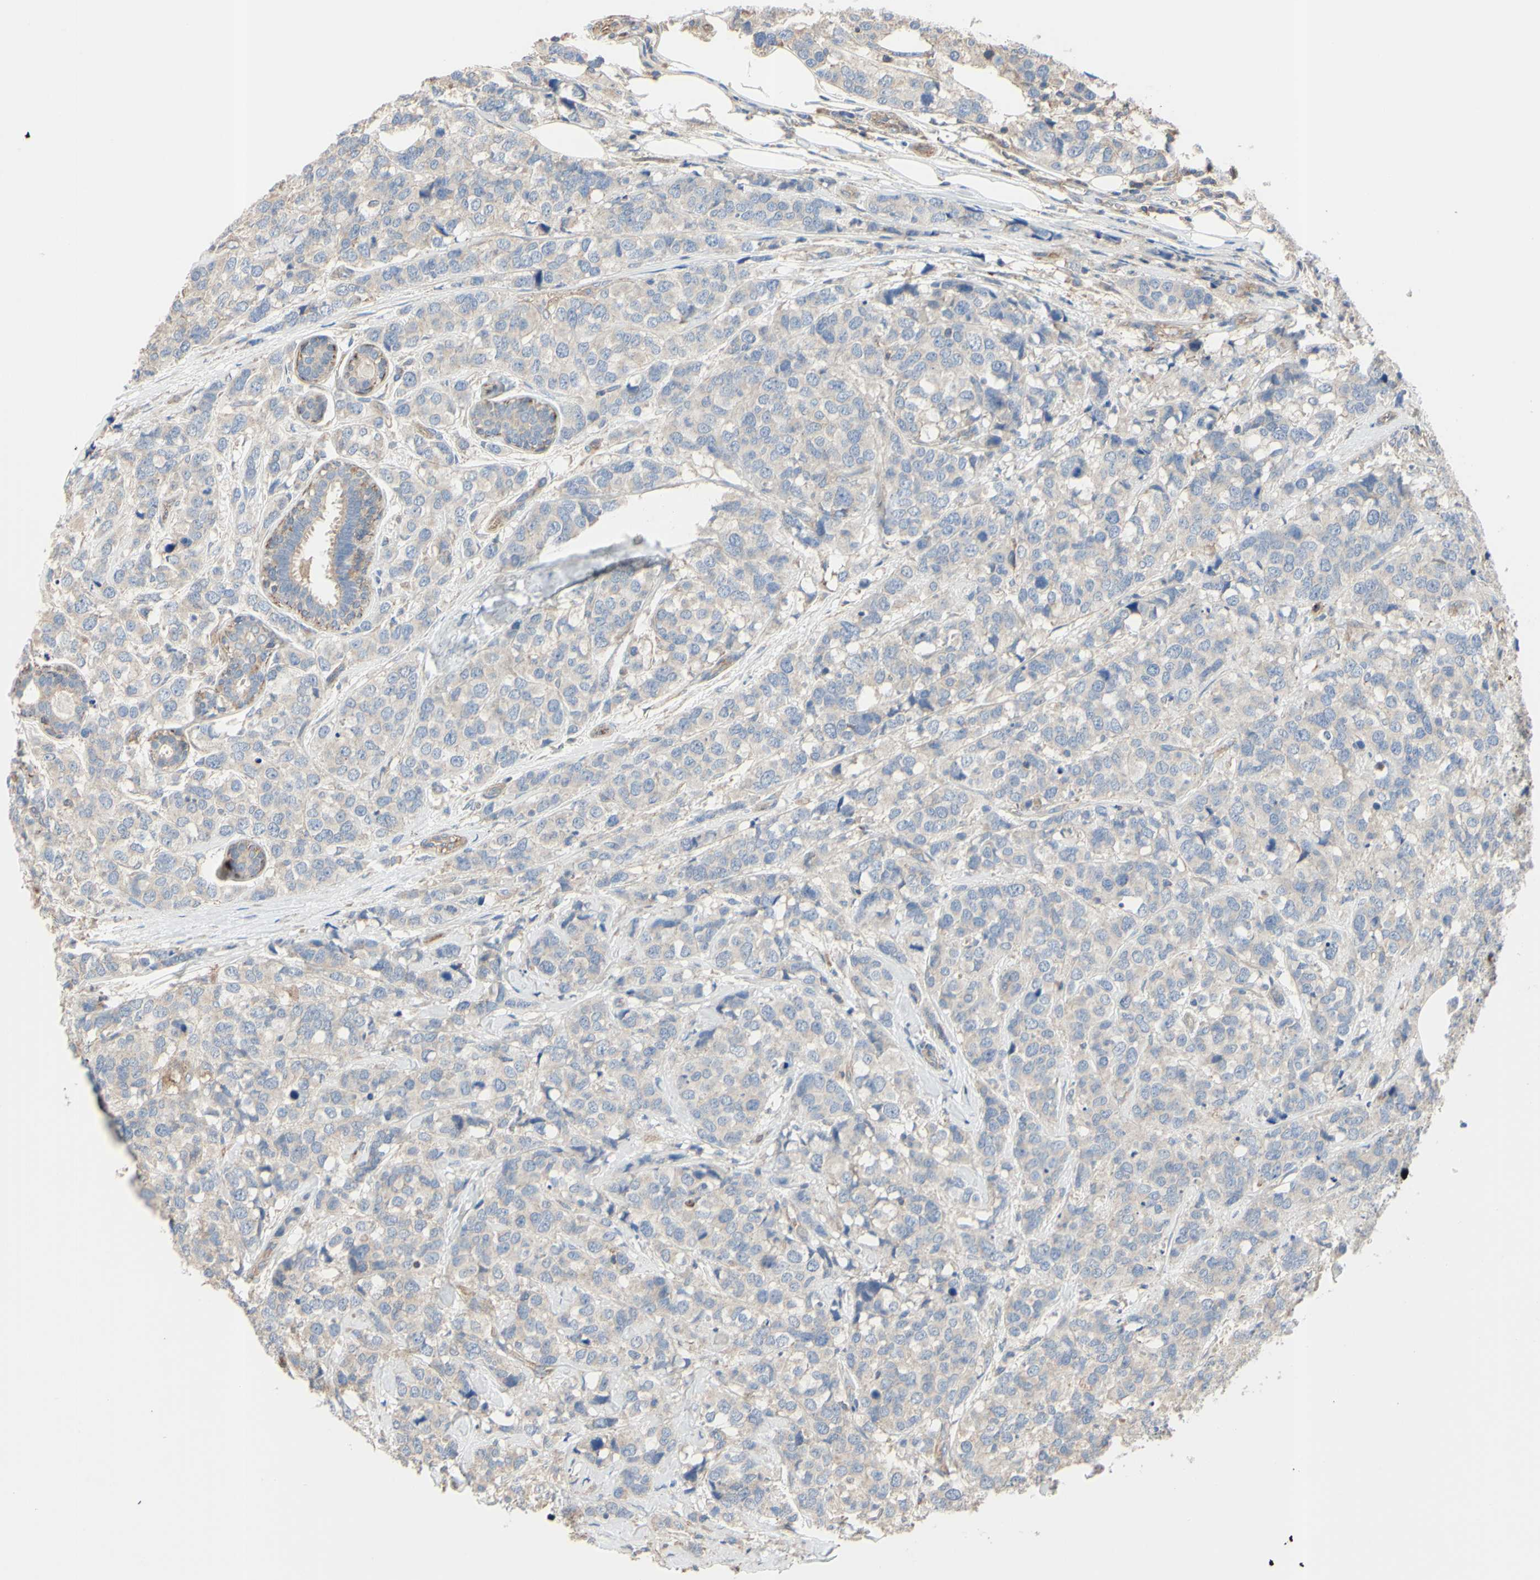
{"staining": {"intensity": "weak", "quantity": "<25%", "location": "cytoplasmic/membranous"}, "tissue": "breast cancer", "cell_type": "Tumor cells", "image_type": "cancer", "snomed": [{"axis": "morphology", "description": "Lobular carcinoma"}, {"axis": "topography", "description": "Breast"}], "caption": "This is a micrograph of IHC staining of breast lobular carcinoma, which shows no positivity in tumor cells.", "gene": "BECN1", "patient": {"sex": "female", "age": 59}}